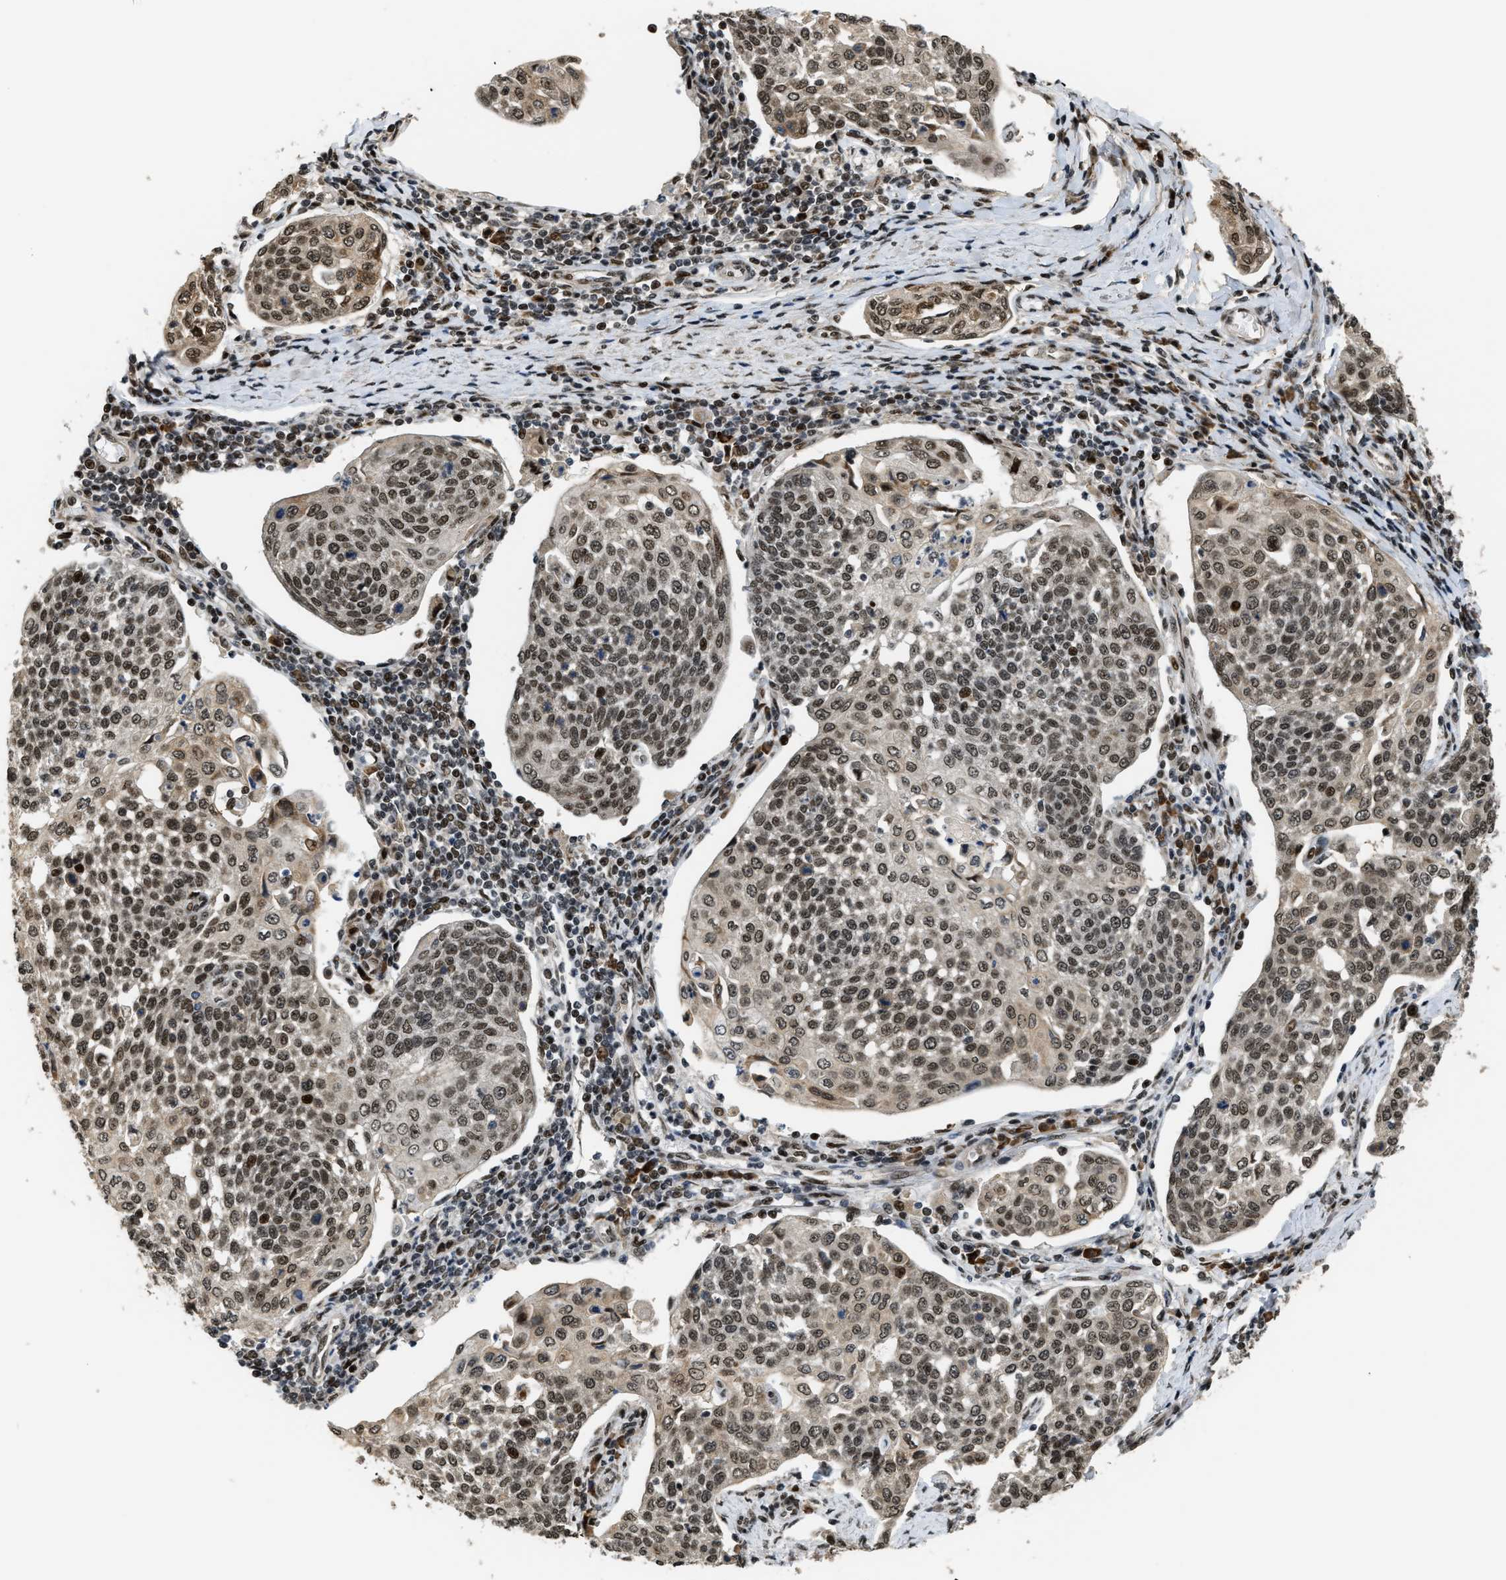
{"staining": {"intensity": "moderate", "quantity": ">75%", "location": "nuclear"}, "tissue": "cervical cancer", "cell_type": "Tumor cells", "image_type": "cancer", "snomed": [{"axis": "morphology", "description": "Squamous cell carcinoma, NOS"}, {"axis": "topography", "description": "Cervix"}], "caption": "An image of cervical cancer stained for a protein displays moderate nuclear brown staining in tumor cells.", "gene": "SERTAD2", "patient": {"sex": "female", "age": 34}}